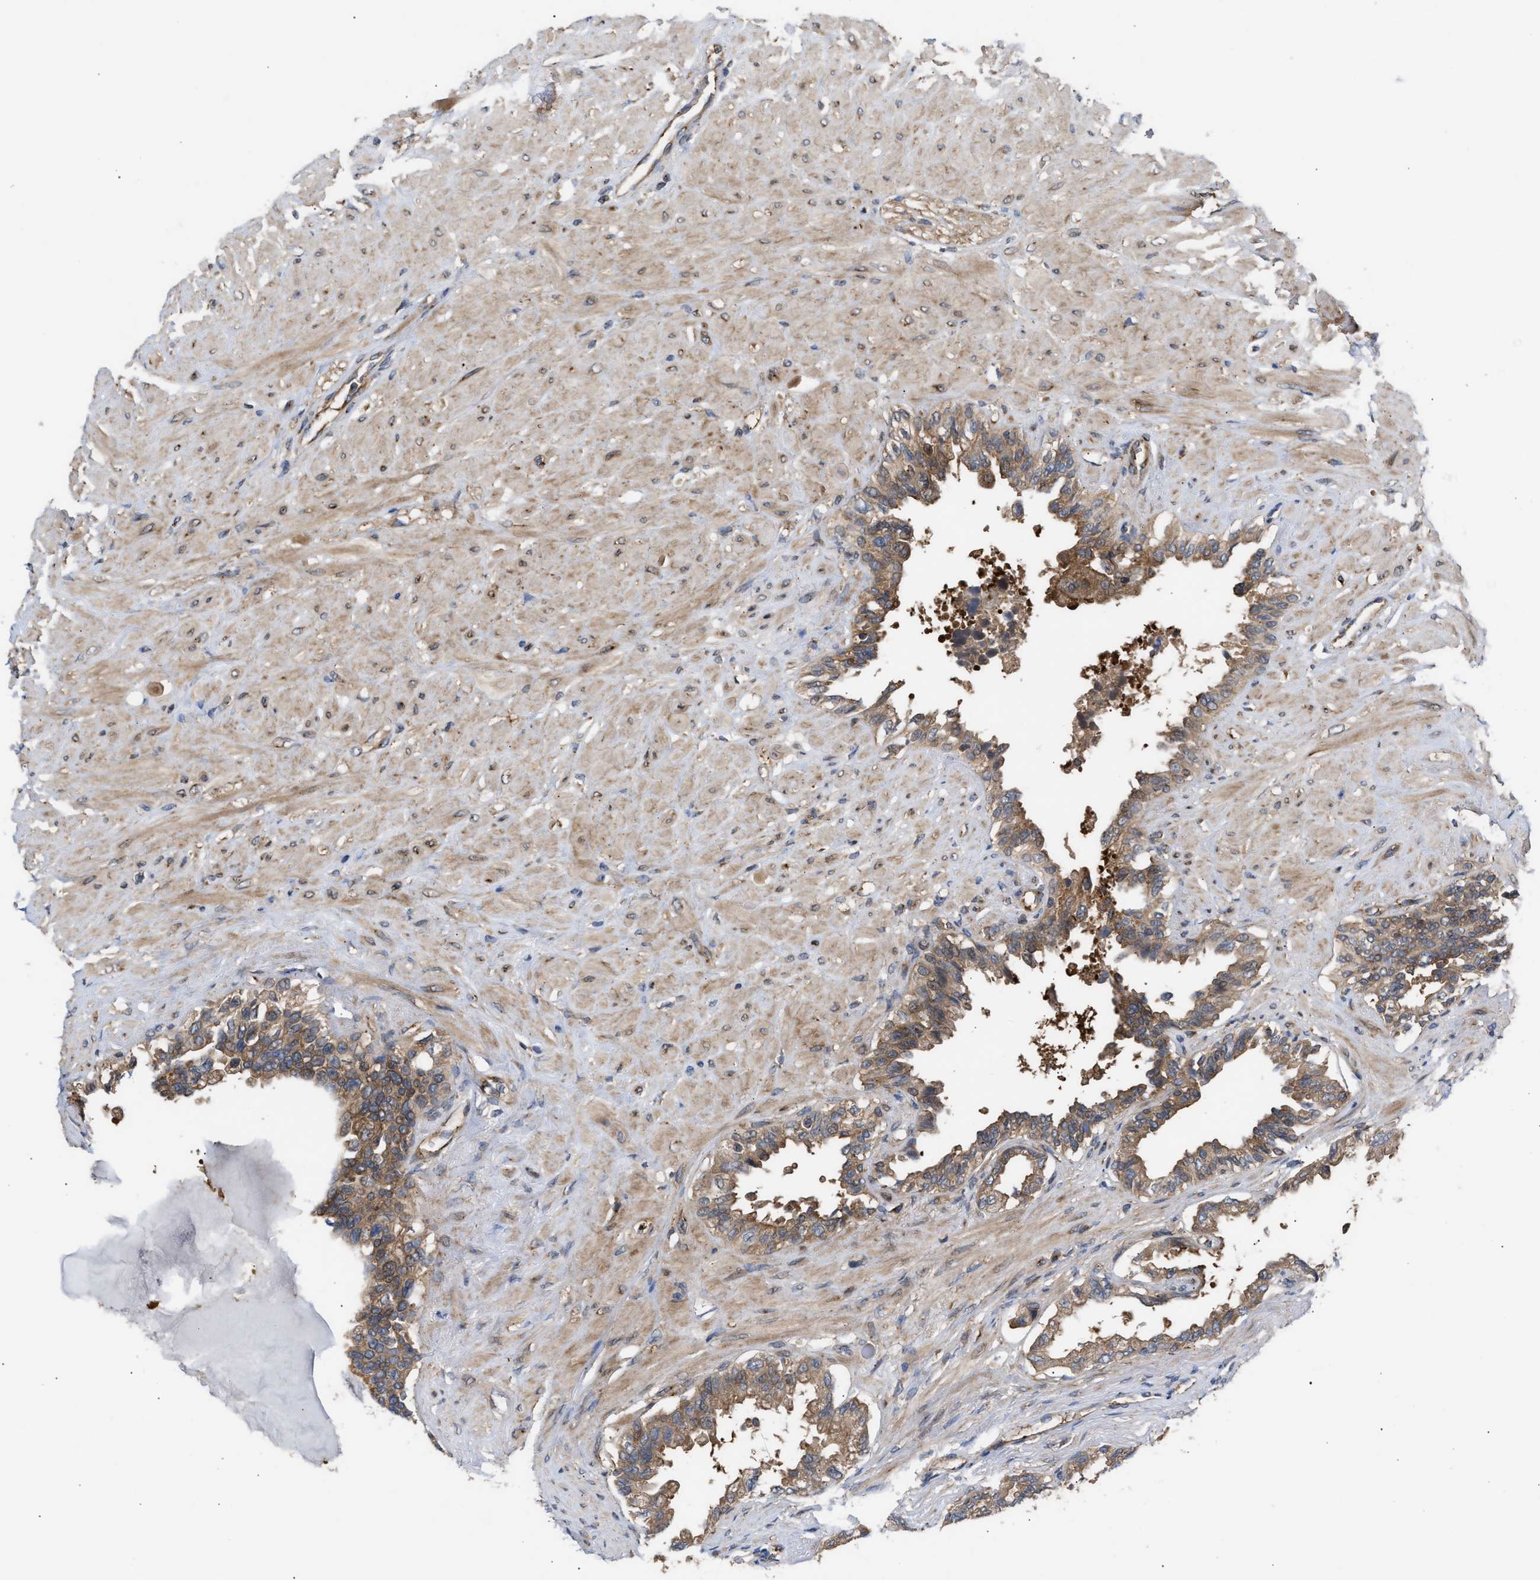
{"staining": {"intensity": "moderate", "quantity": ">75%", "location": "cytoplasmic/membranous"}, "tissue": "seminal vesicle", "cell_type": "Glandular cells", "image_type": "normal", "snomed": [{"axis": "morphology", "description": "Normal tissue, NOS"}, {"axis": "topography", "description": "Seminal veicle"}], "caption": "A histopathology image showing moderate cytoplasmic/membranous staining in about >75% of glandular cells in normal seminal vesicle, as visualized by brown immunohistochemical staining.", "gene": "LAPTM4B", "patient": {"sex": "male", "age": 61}}